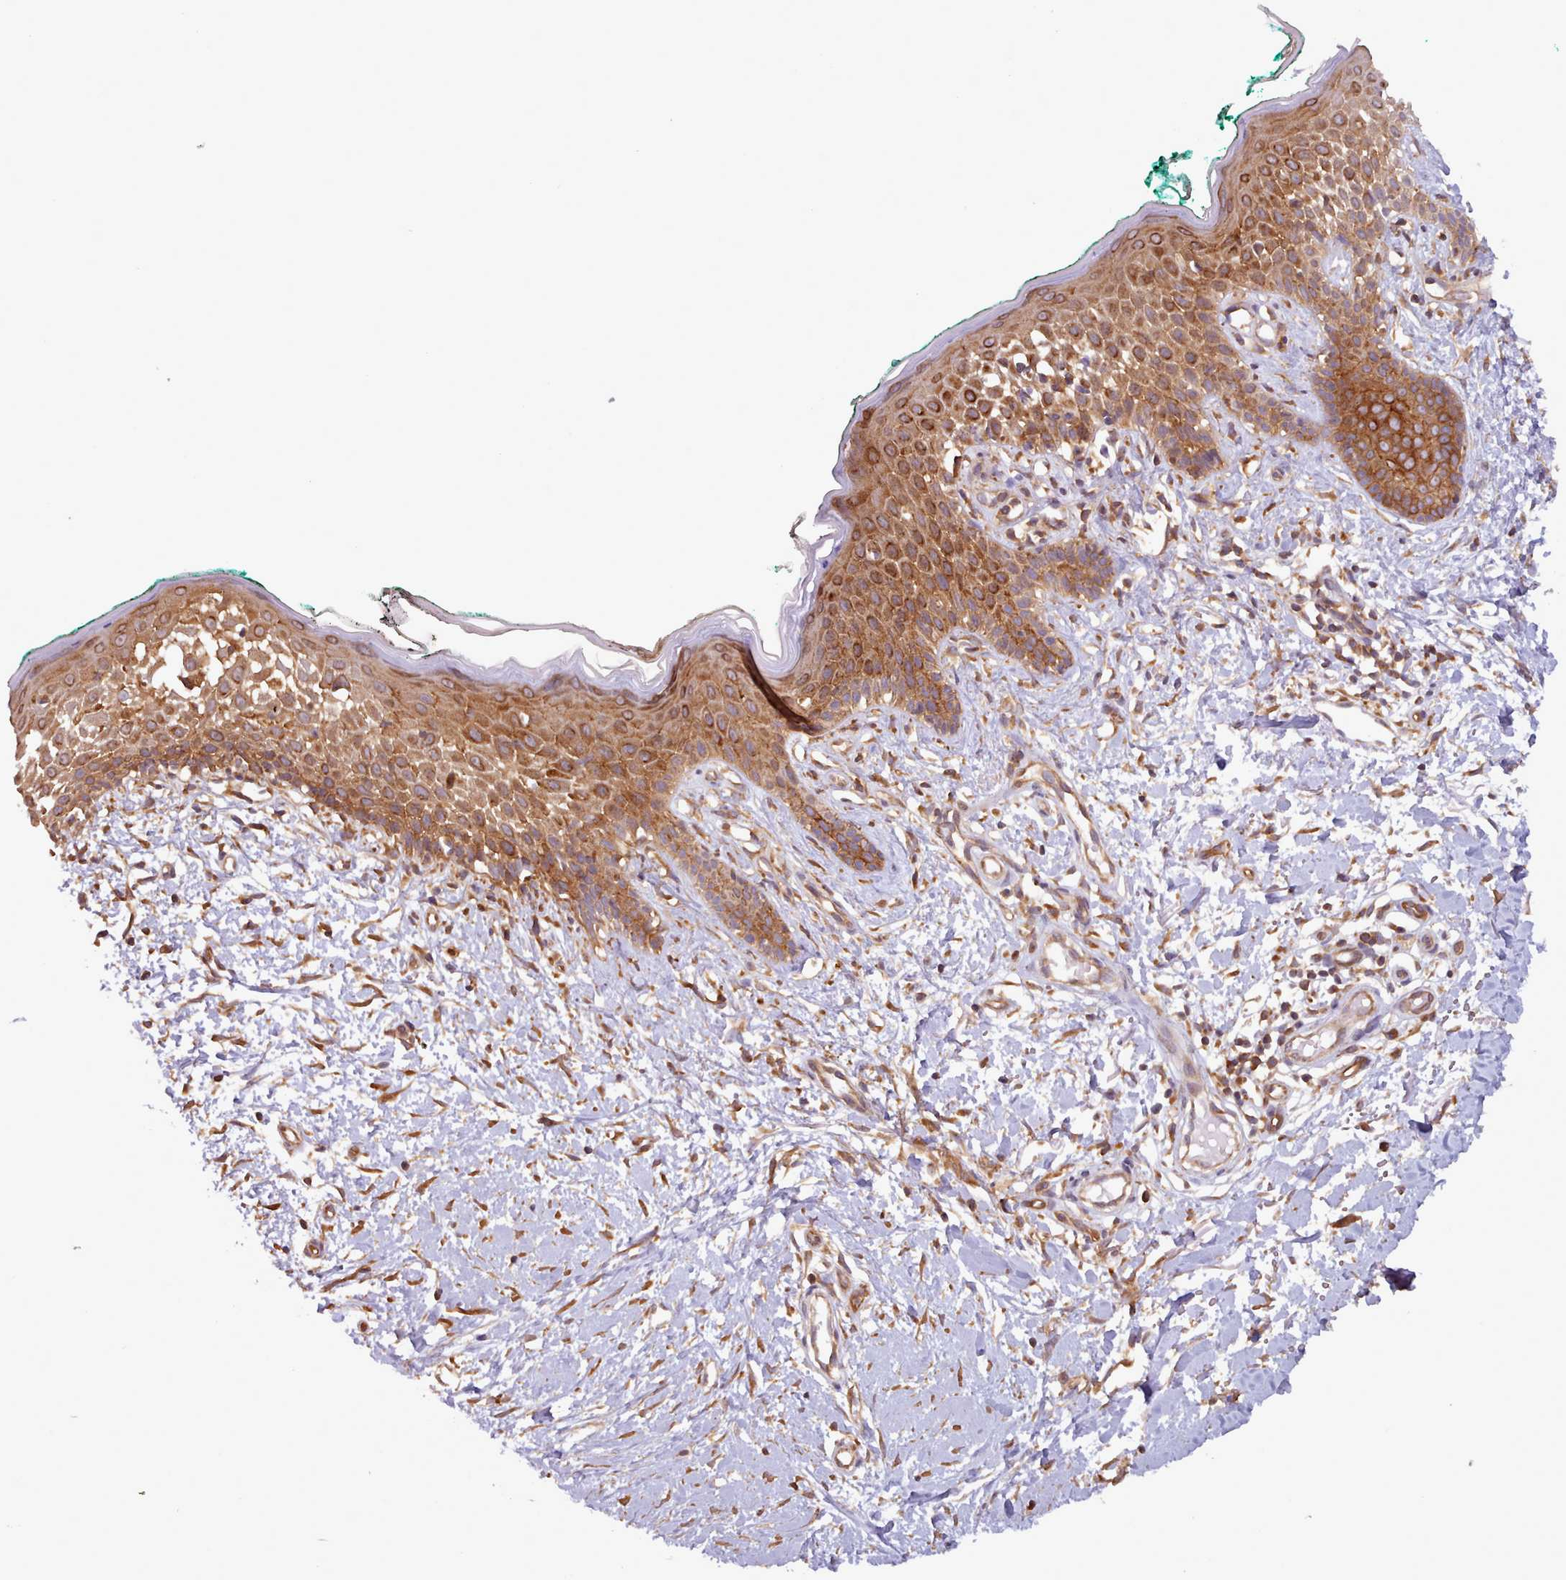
{"staining": {"intensity": "moderate", "quantity": ">75%", "location": "cytoplasmic/membranous"}, "tissue": "skin", "cell_type": "Fibroblasts", "image_type": "normal", "snomed": [{"axis": "morphology", "description": "Normal tissue, NOS"}, {"axis": "morphology", "description": "Malignant melanoma, NOS"}, {"axis": "topography", "description": "Skin"}], "caption": "High-power microscopy captured an immunohistochemistry (IHC) image of unremarkable skin, revealing moderate cytoplasmic/membranous positivity in about >75% of fibroblasts. The protein of interest is stained brown, and the nuclei are stained in blue (DAB (3,3'-diaminobenzidine) IHC with brightfield microscopy, high magnification).", "gene": "CRYBG1", "patient": {"sex": "male", "age": 62}}